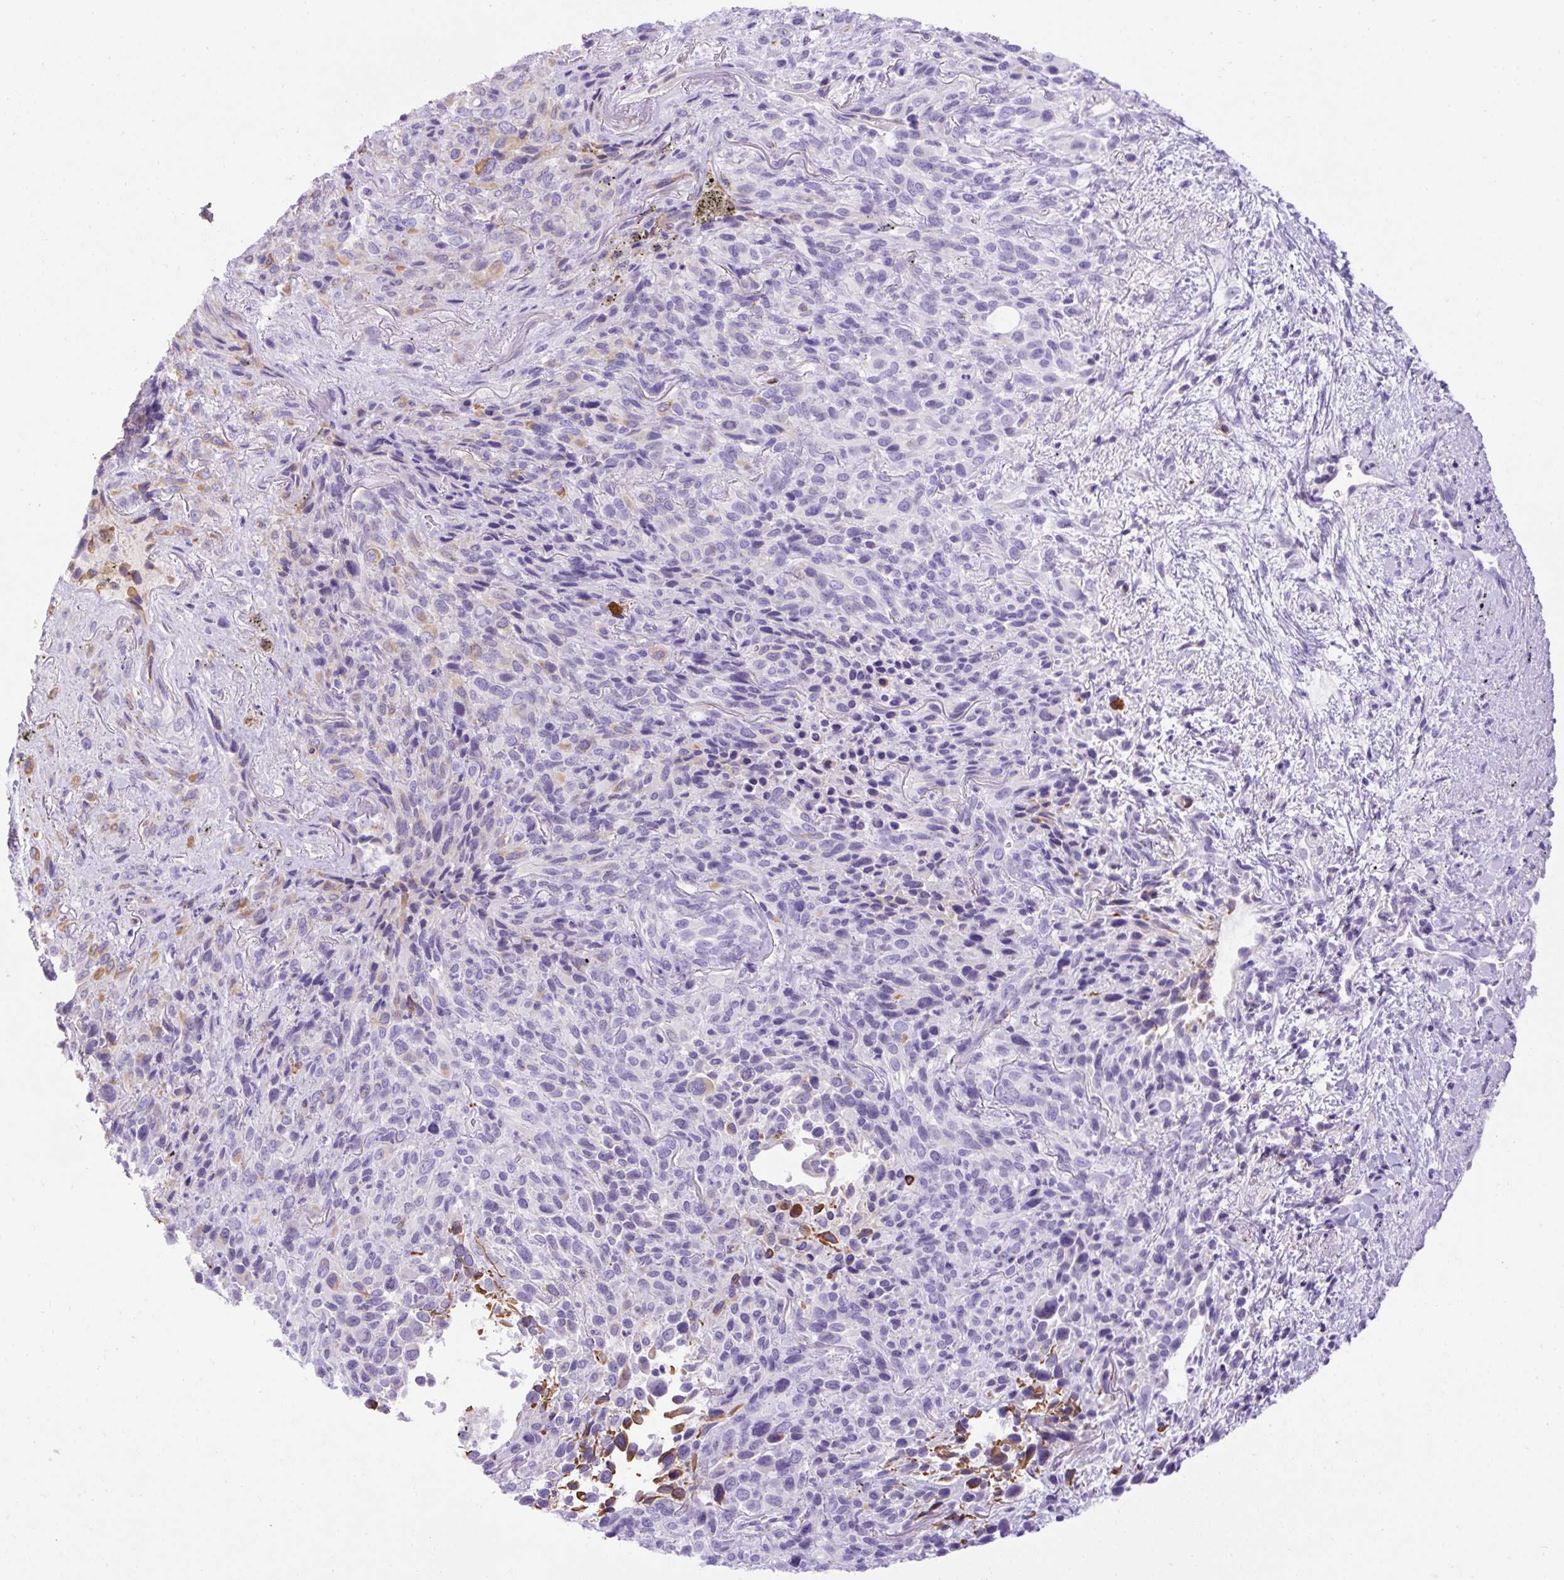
{"staining": {"intensity": "moderate", "quantity": "<25%", "location": "cytoplasmic/membranous"}, "tissue": "melanoma", "cell_type": "Tumor cells", "image_type": "cancer", "snomed": [{"axis": "morphology", "description": "Malignant melanoma, Metastatic site"}, {"axis": "topography", "description": "Lung"}], "caption": "Malignant melanoma (metastatic site) stained with a brown dye exhibits moderate cytoplasmic/membranous positive positivity in approximately <25% of tumor cells.", "gene": "SPTBN5", "patient": {"sex": "male", "age": 48}}